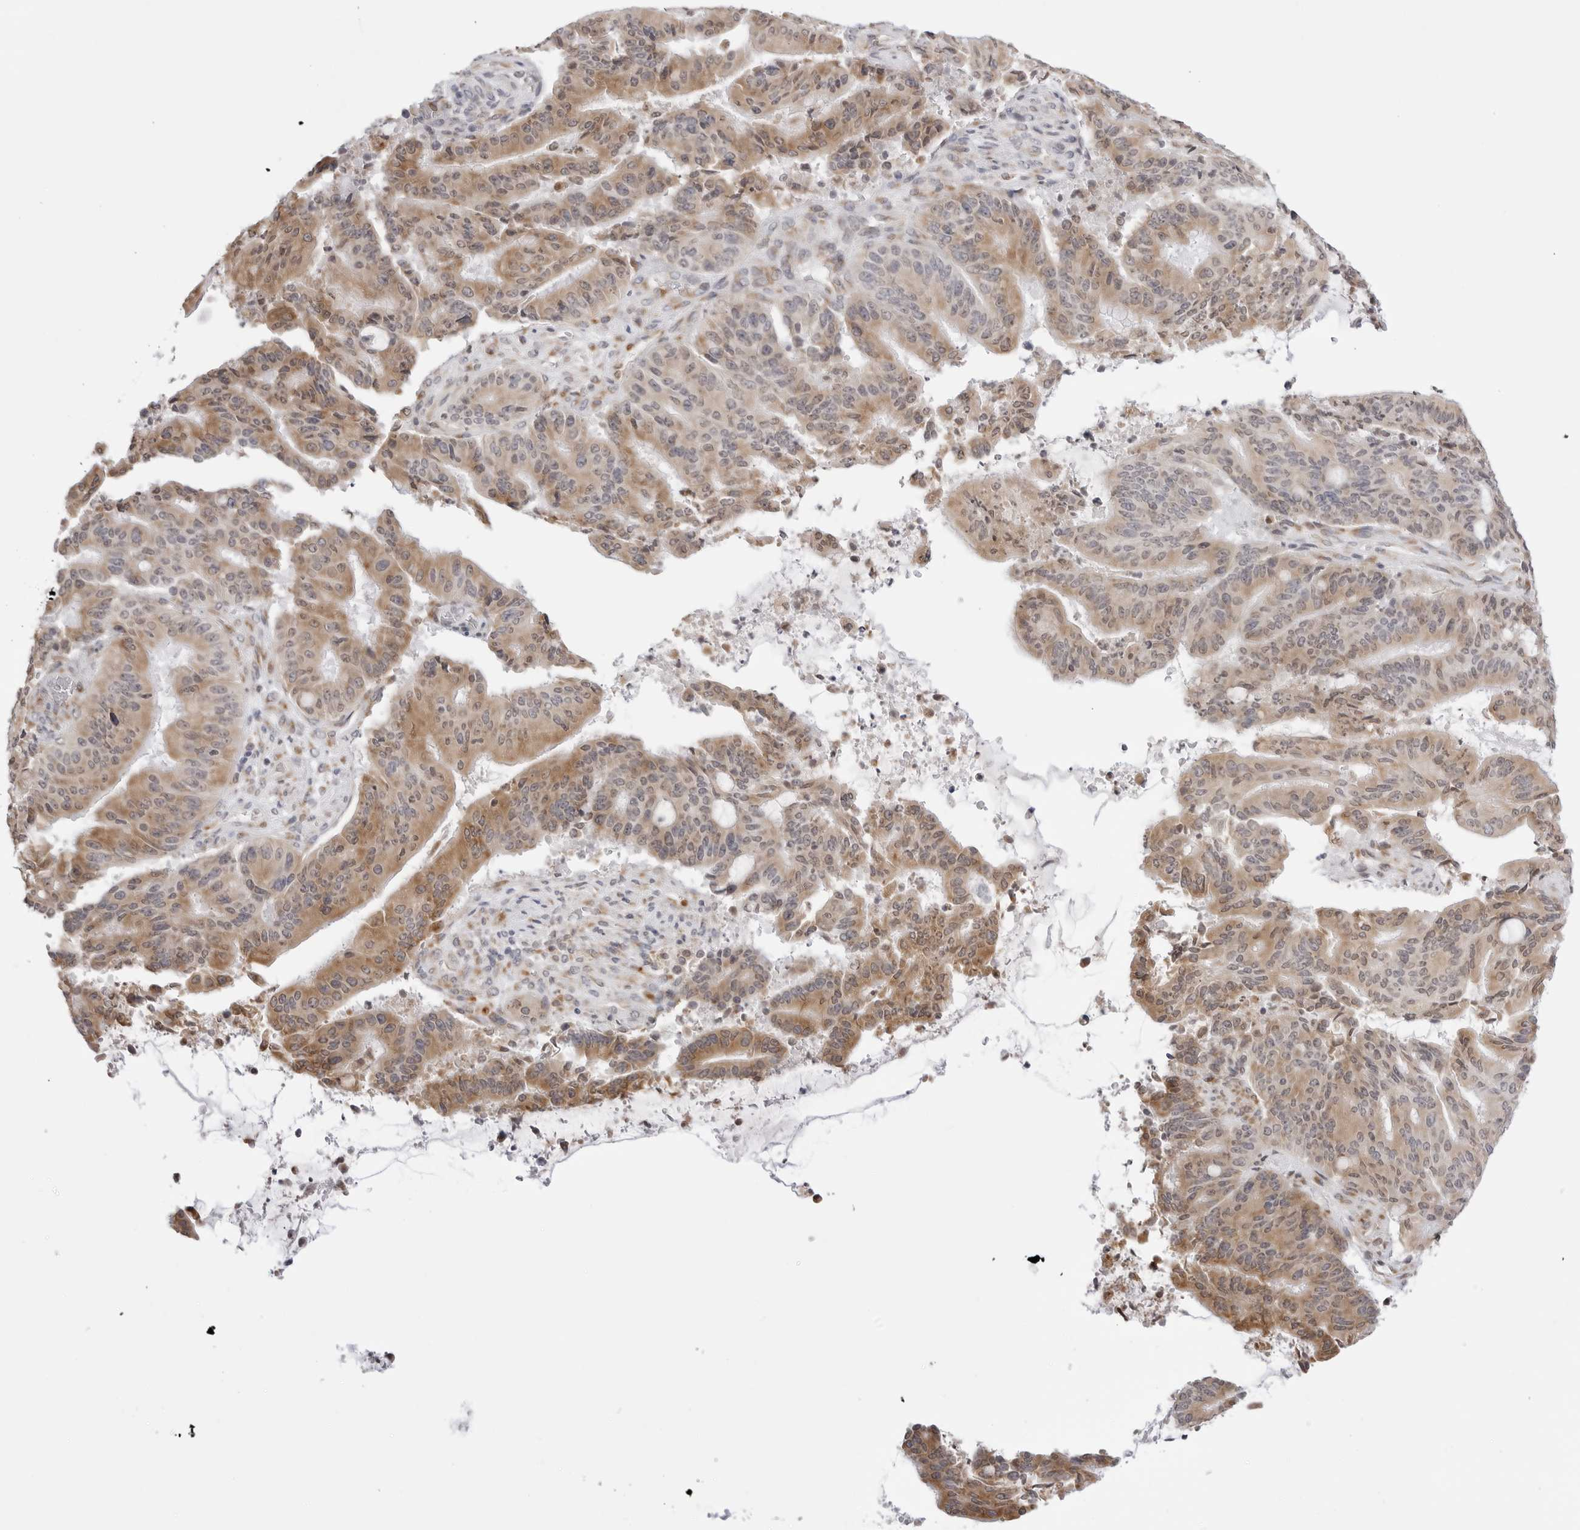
{"staining": {"intensity": "moderate", "quantity": ">75%", "location": "cytoplasmic/membranous"}, "tissue": "liver cancer", "cell_type": "Tumor cells", "image_type": "cancer", "snomed": [{"axis": "morphology", "description": "Normal tissue, NOS"}, {"axis": "morphology", "description": "Cholangiocarcinoma"}, {"axis": "topography", "description": "Liver"}, {"axis": "topography", "description": "Peripheral nerve tissue"}], "caption": "Human liver cancer stained with a protein marker exhibits moderate staining in tumor cells.", "gene": "RPN1", "patient": {"sex": "female", "age": 73}}